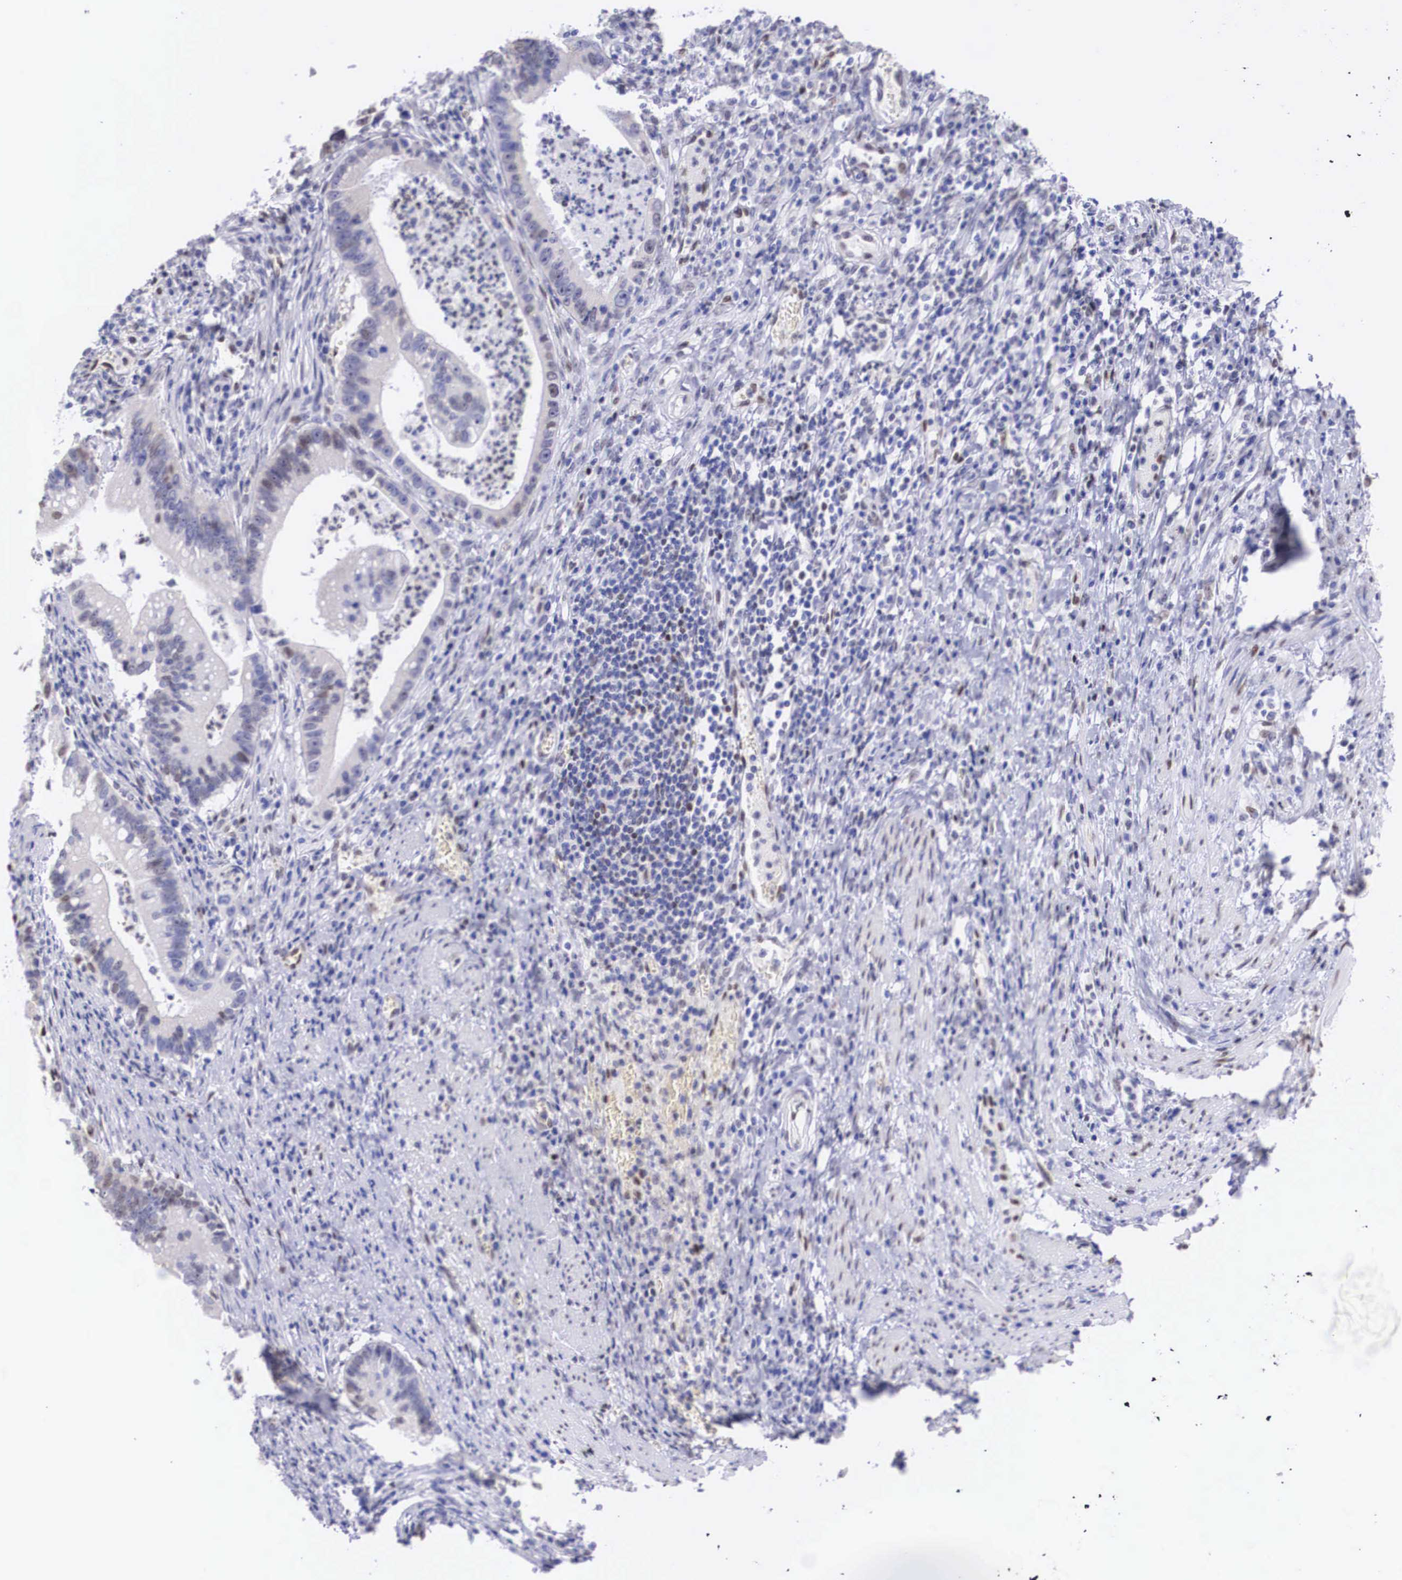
{"staining": {"intensity": "weak", "quantity": "<25%", "location": "nuclear"}, "tissue": "colorectal cancer", "cell_type": "Tumor cells", "image_type": "cancer", "snomed": [{"axis": "morphology", "description": "Adenocarcinoma, NOS"}, {"axis": "topography", "description": "Rectum"}], "caption": "Colorectal cancer (adenocarcinoma) stained for a protein using immunohistochemistry reveals no staining tumor cells.", "gene": "HMGN5", "patient": {"sex": "female", "age": 81}}